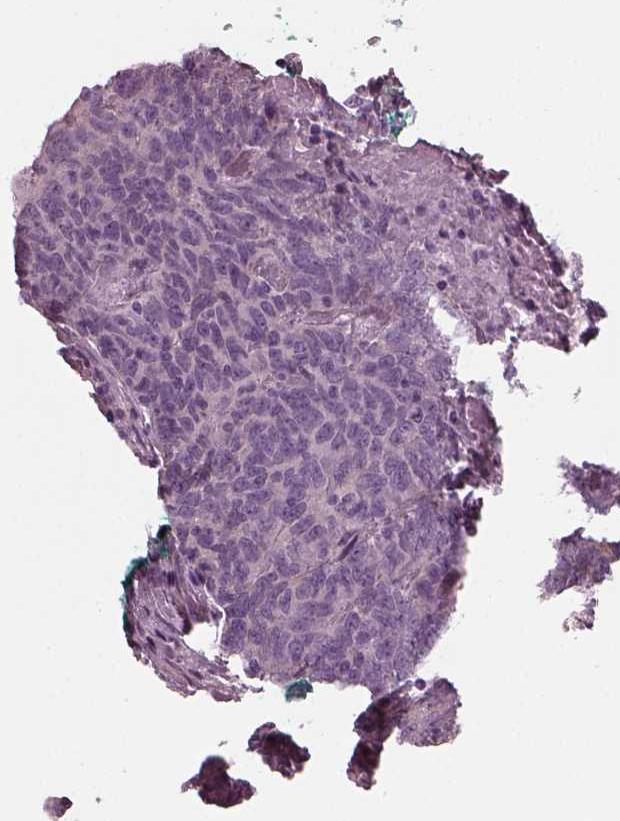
{"staining": {"intensity": "negative", "quantity": "none", "location": "none"}, "tissue": "skin cancer", "cell_type": "Tumor cells", "image_type": "cancer", "snomed": [{"axis": "morphology", "description": "Squamous cell carcinoma, NOS"}, {"axis": "topography", "description": "Skin"}, {"axis": "topography", "description": "Anal"}], "caption": "Immunohistochemistry (IHC) of human squamous cell carcinoma (skin) exhibits no positivity in tumor cells.", "gene": "BFSP1", "patient": {"sex": "female", "age": 51}}